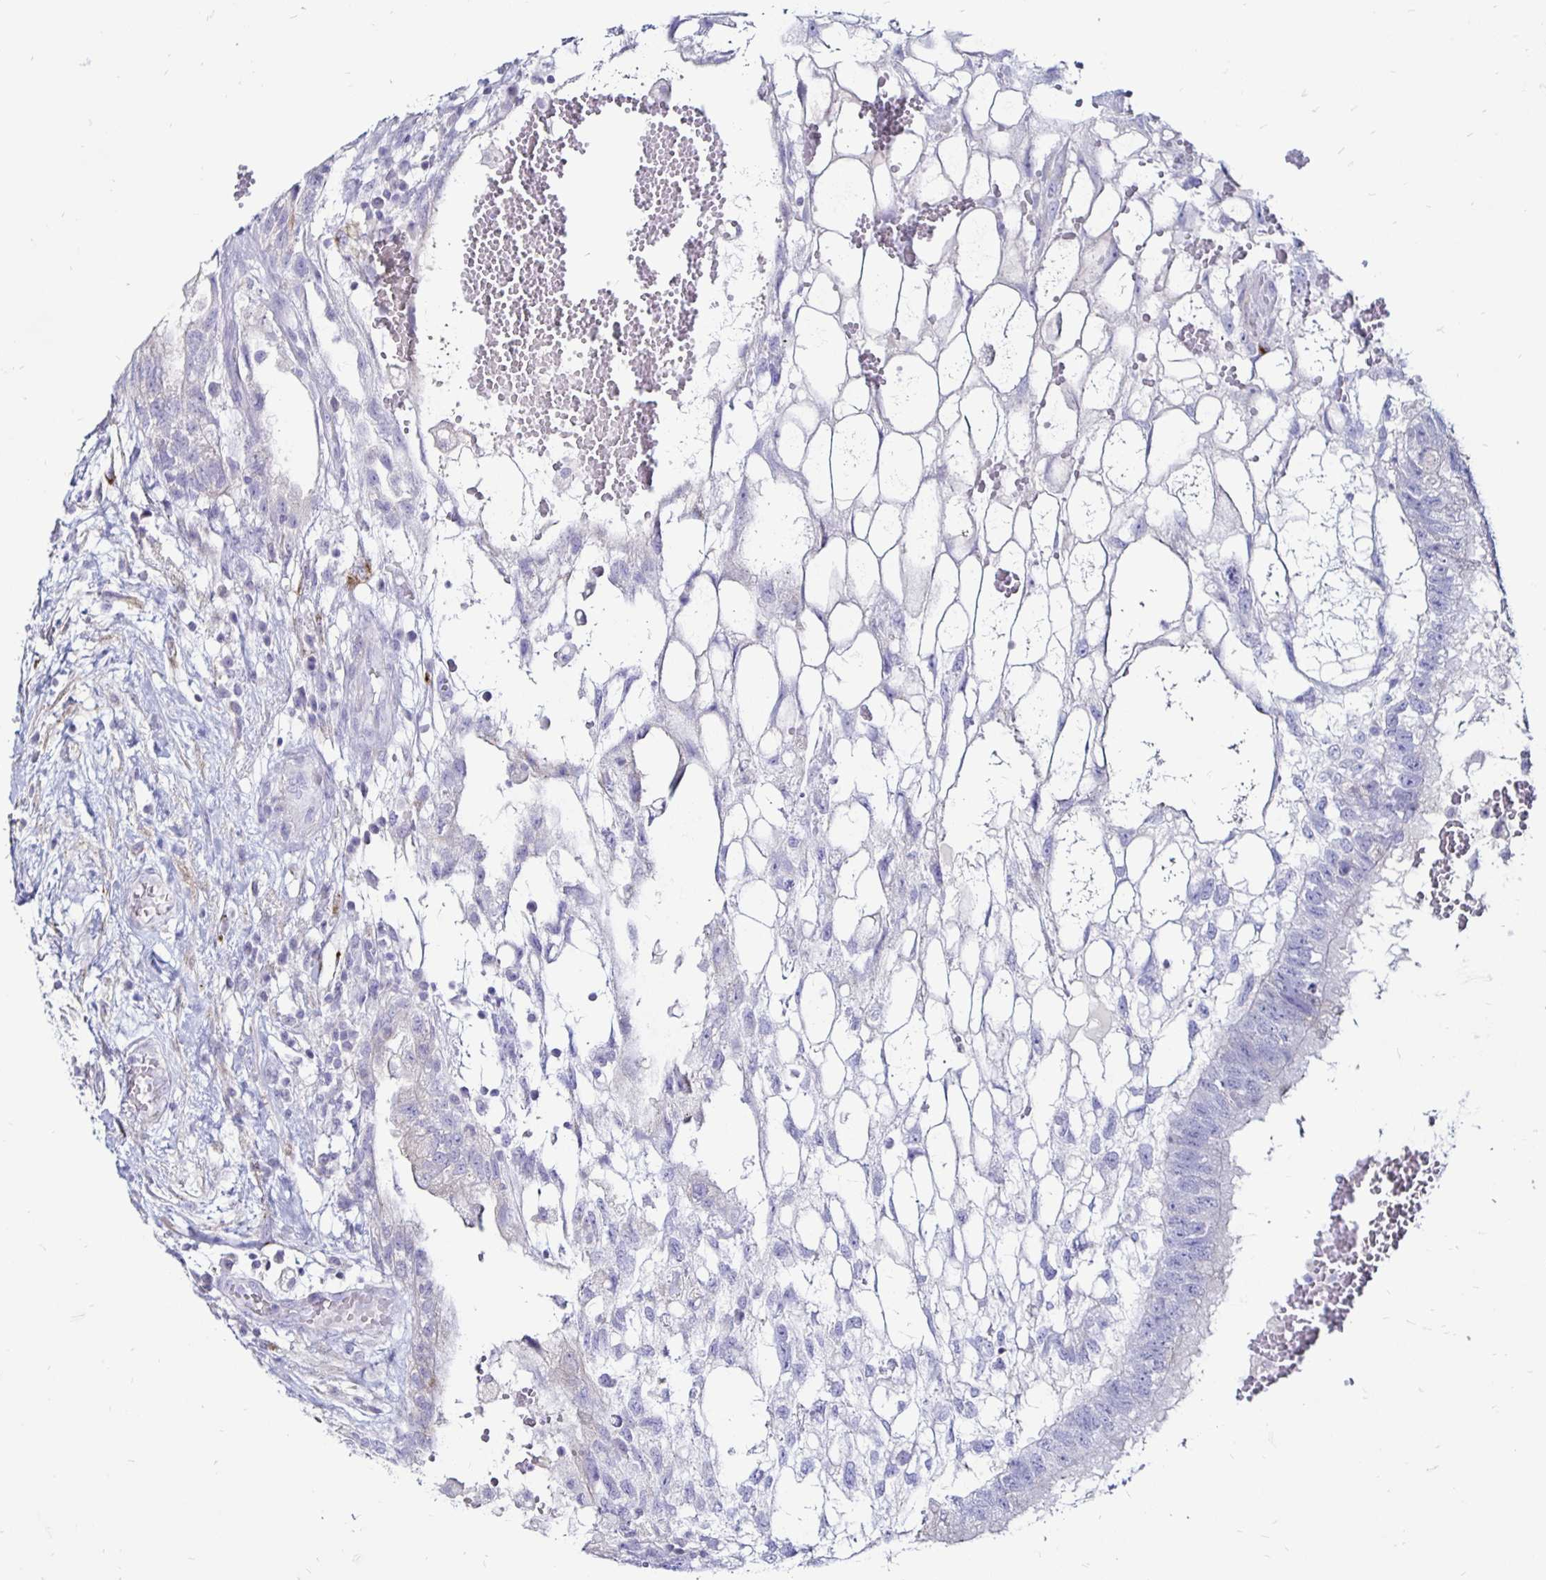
{"staining": {"intensity": "negative", "quantity": "none", "location": "none"}, "tissue": "testis cancer", "cell_type": "Tumor cells", "image_type": "cancer", "snomed": [{"axis": "morphology", "description": "Normal tissue, NOS"}, {"axis": "morphology", "description": "Carcinoma, Embryonal, NOS"}, {"axis": "topography", "description": "Testis"}], "caption": "Histopathology image shows no significant protein expression in tumor cells of testis cancer (embryonal carcinoma). Brightfield microscopy of IHC stained with DAB (3,3'-diaminobenzidine) (brown) and hematoxylin (blue), captured at high magnification.", "gene": "TIMP1", "patient": {"sex": "male", "age": 32}}